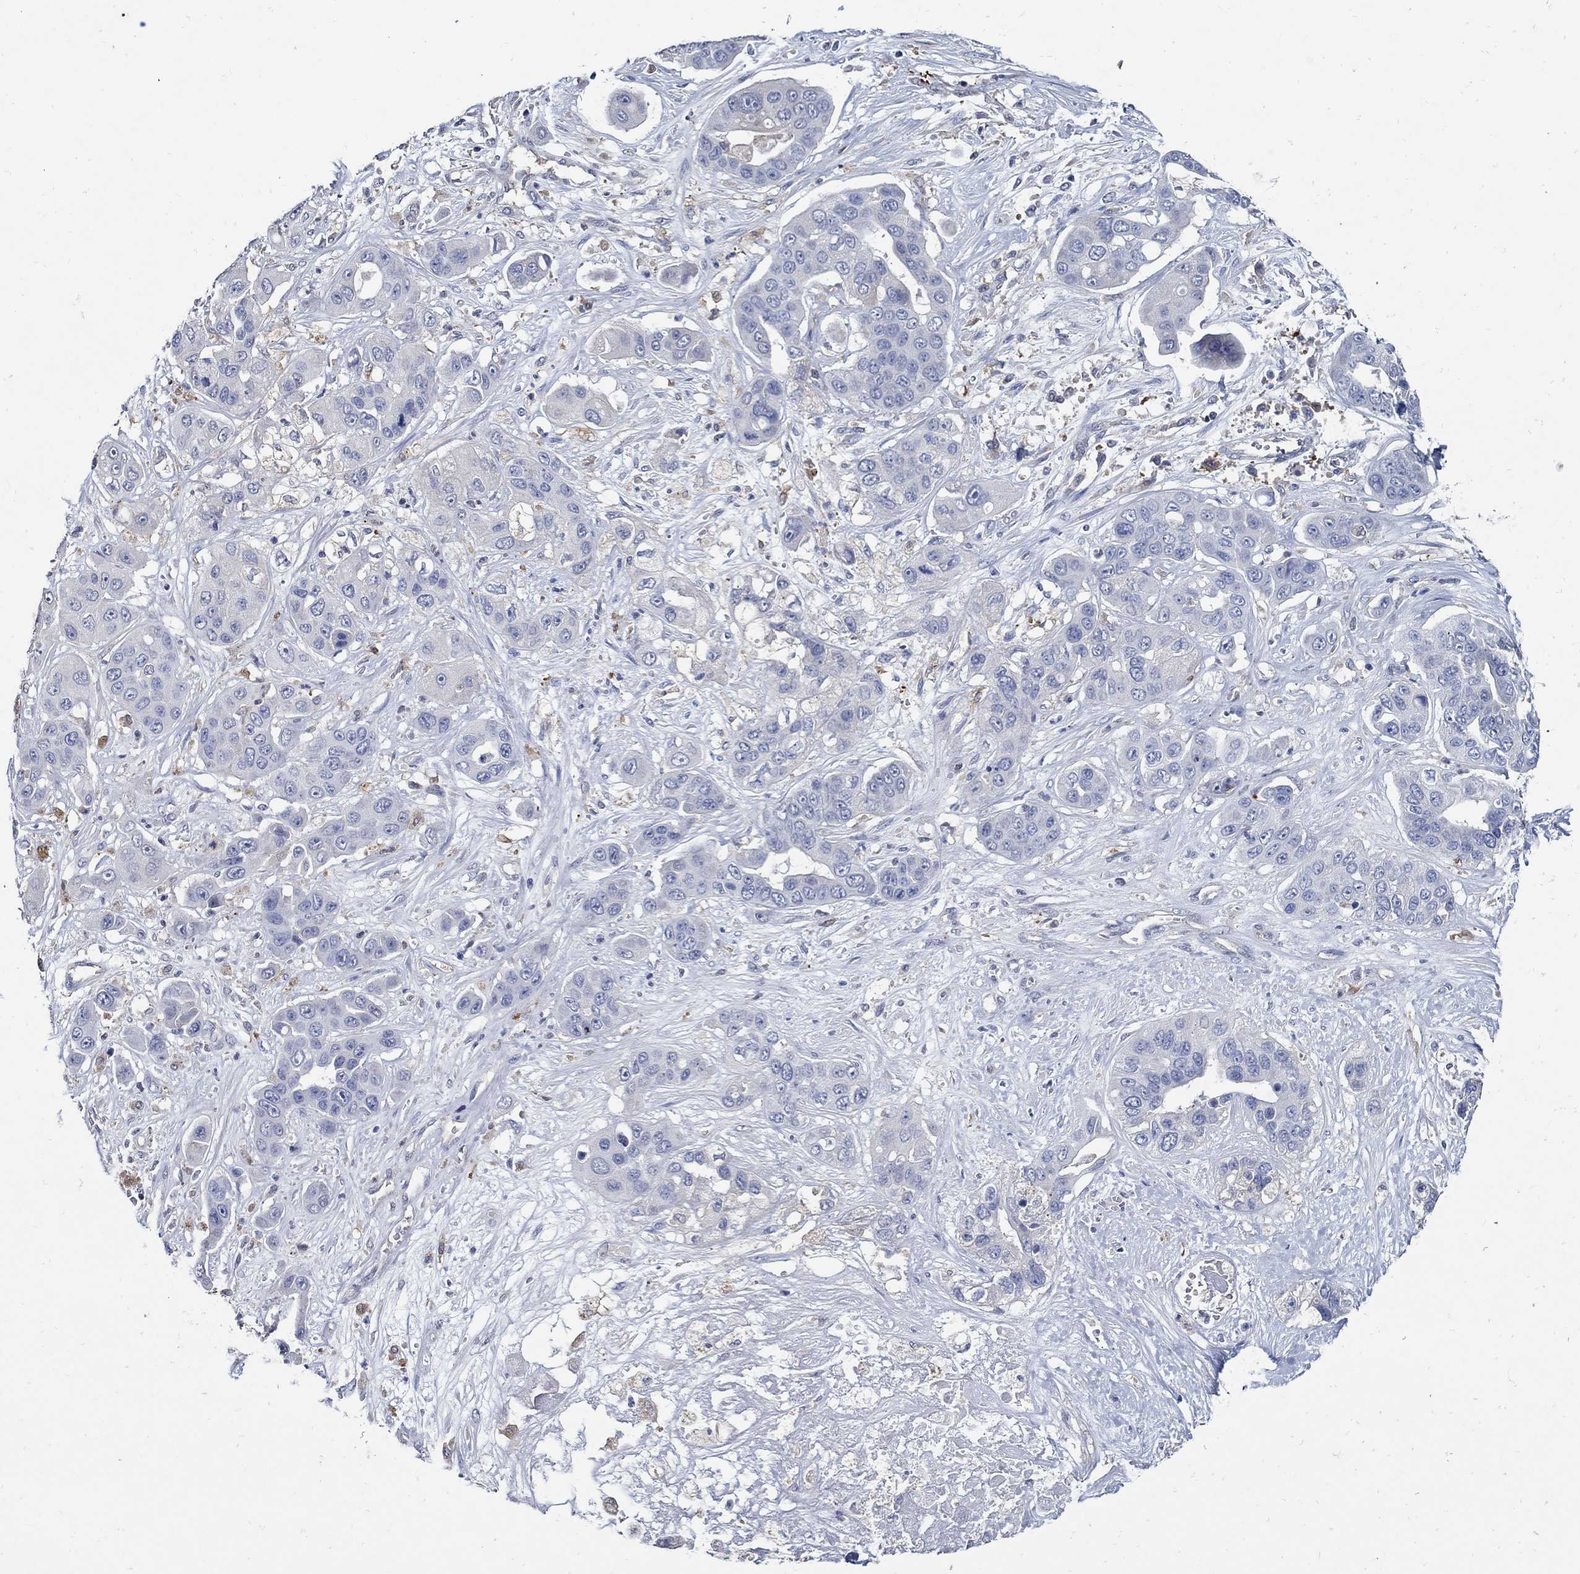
{"staining": {"intensity": "negative", "quantity": "none", "location": "none"}, "tissue": "liver cancer", "cell_type": "Tumor cells", "image_type": "cancer", "snomed": [{"axis": "morphology", "description": "Cholangiocarcinoma"}, {"axis": "topography", "description": "Liver"}], "caption": "A micrograph of liver cancer (cholangiocarcinoma) stained for a protein demonstrates no brown staining in tumor cells.", "gene": "MTHFR", "patient": {"sex": "female", "age": 52}}